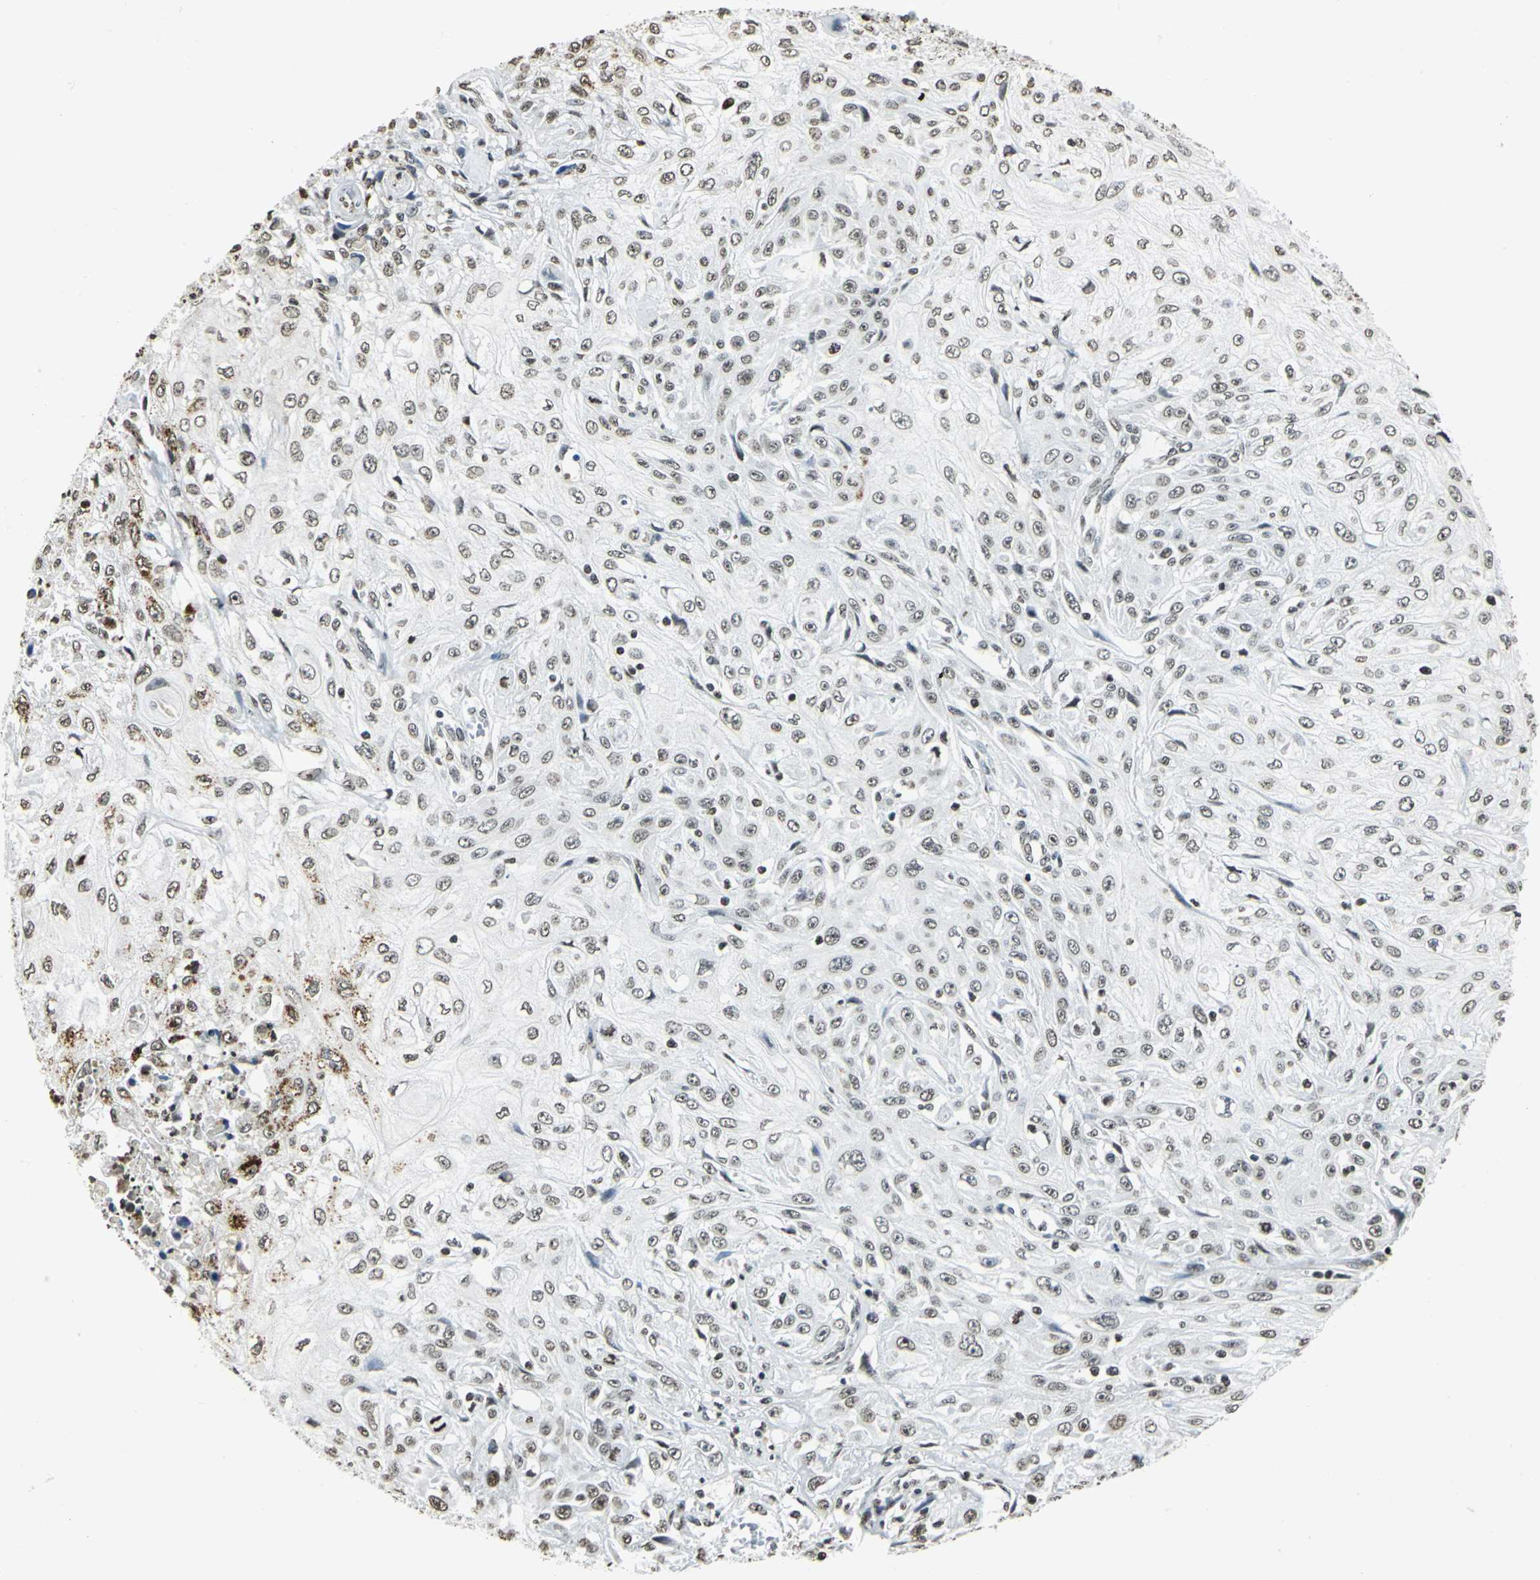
{"staining": {"intensity": "weak", "quantity": ">75%", "location": "nuclear"}, "tissue": "skin cancer", "cell_type": "Tumor cells", "image_type": "cancer", "snomed": [{"axis": "morphology", "description": "Squamous cell carcinoma, NOS"}, {"axis": "topography", "description": "Skin"}], "caption": "Immunohistochemistry (IHC) micrograph of skin squamous cell carcinoma stained for a protein (brown), which shows low levels of weak nuclear staining in approximately >75% of tumor cells.", "gene": "MCM4", "patient": {"sex": "male", "age": 75}}